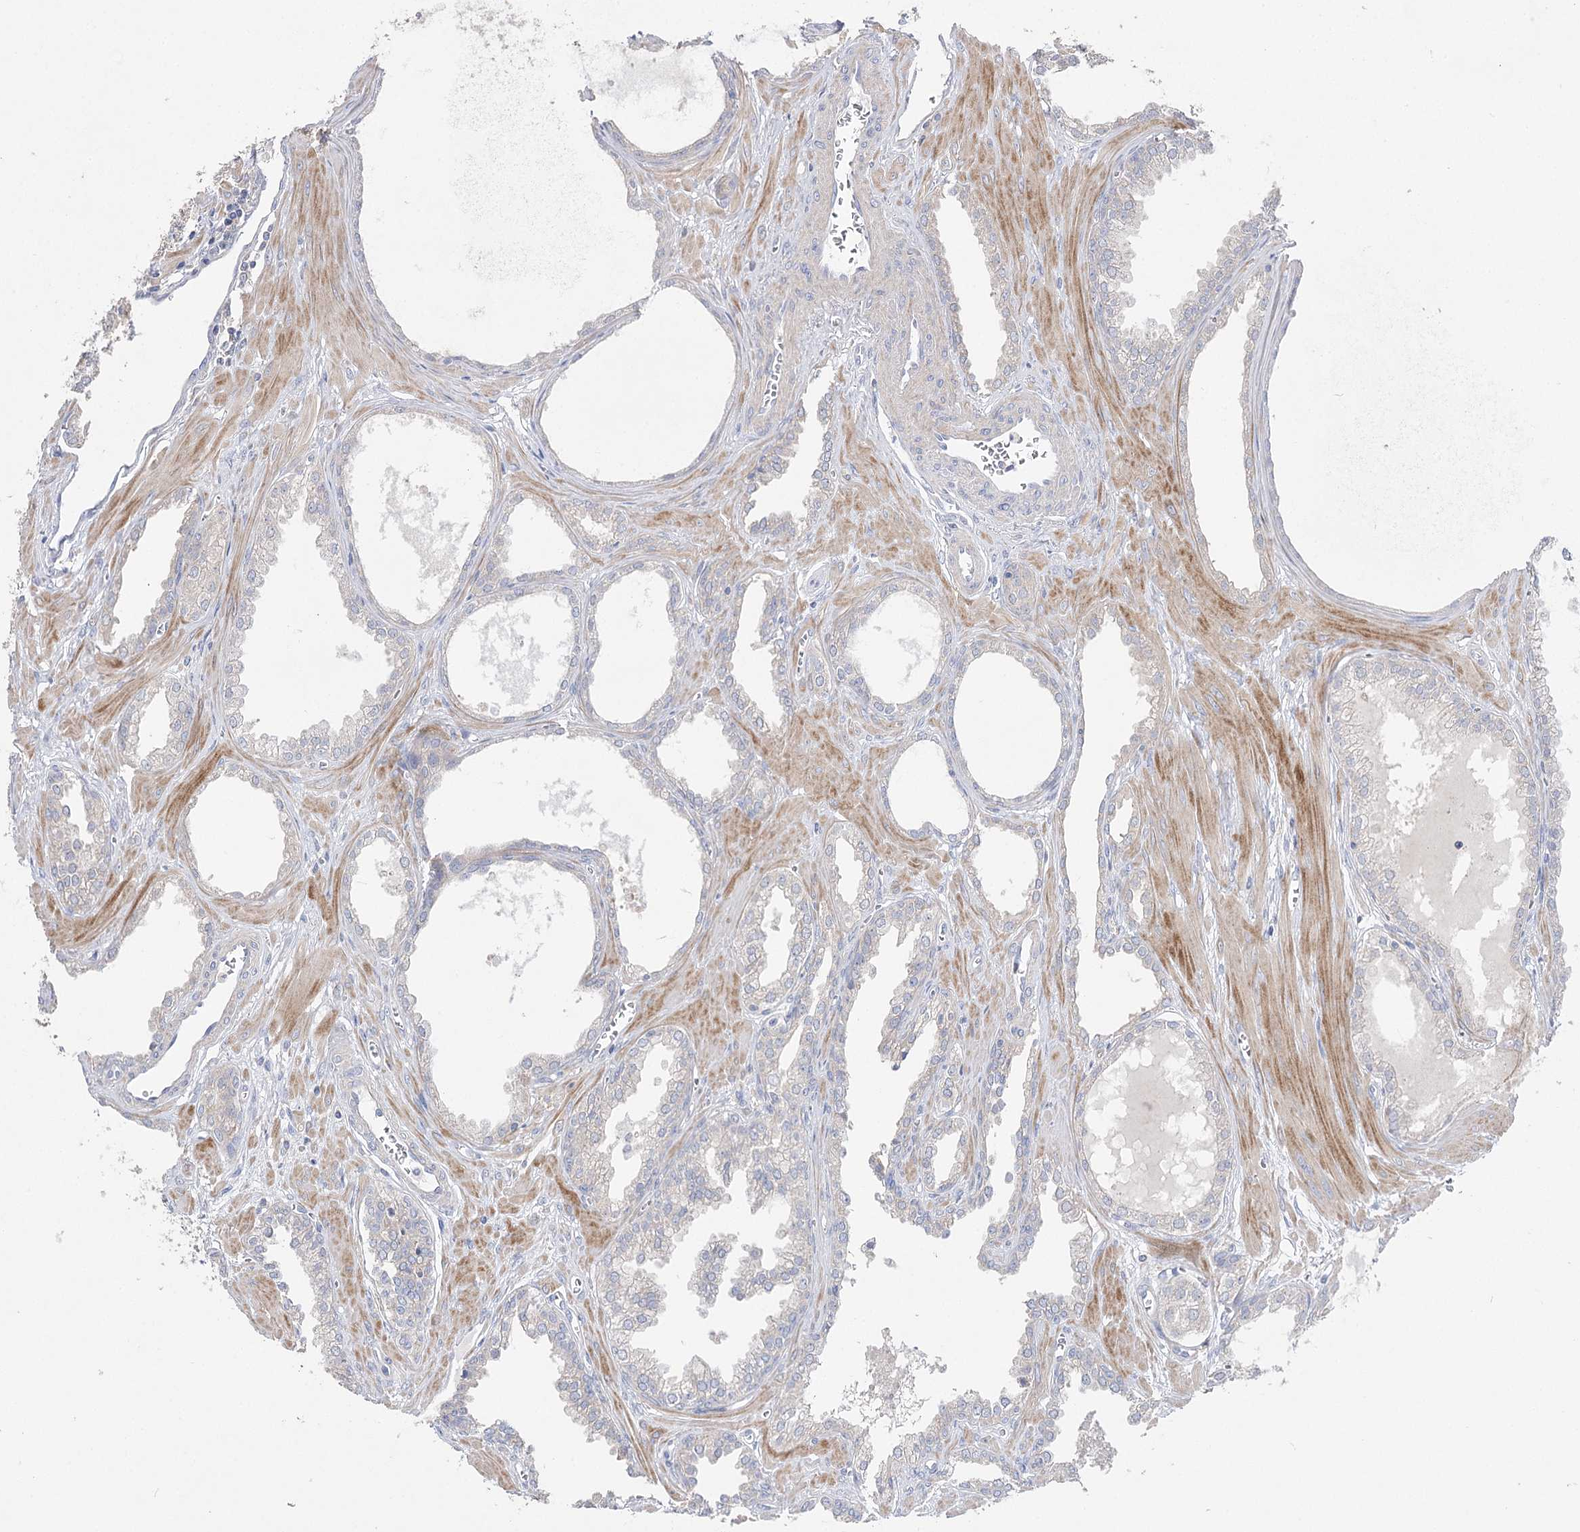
{"staining": {"intensity": "negative", "quantity": "none", "location": "none"}, "tissue": "prostate cancer", "cell_type": "Tumor cells", "image_type": "cancer", "snomed": [{"axis": "morphology", "description": "Adenocarcinoma, Low grade"}, {"axis": "topography", "description": "Prostate"}], "caption": "Prostate adenocarcinoma (low-grade) was stained to show a protein in brown. There is no significant positivity in tumor cells.", "gene": "NRAP", "patient": {"sex": "male", "age": 67}}